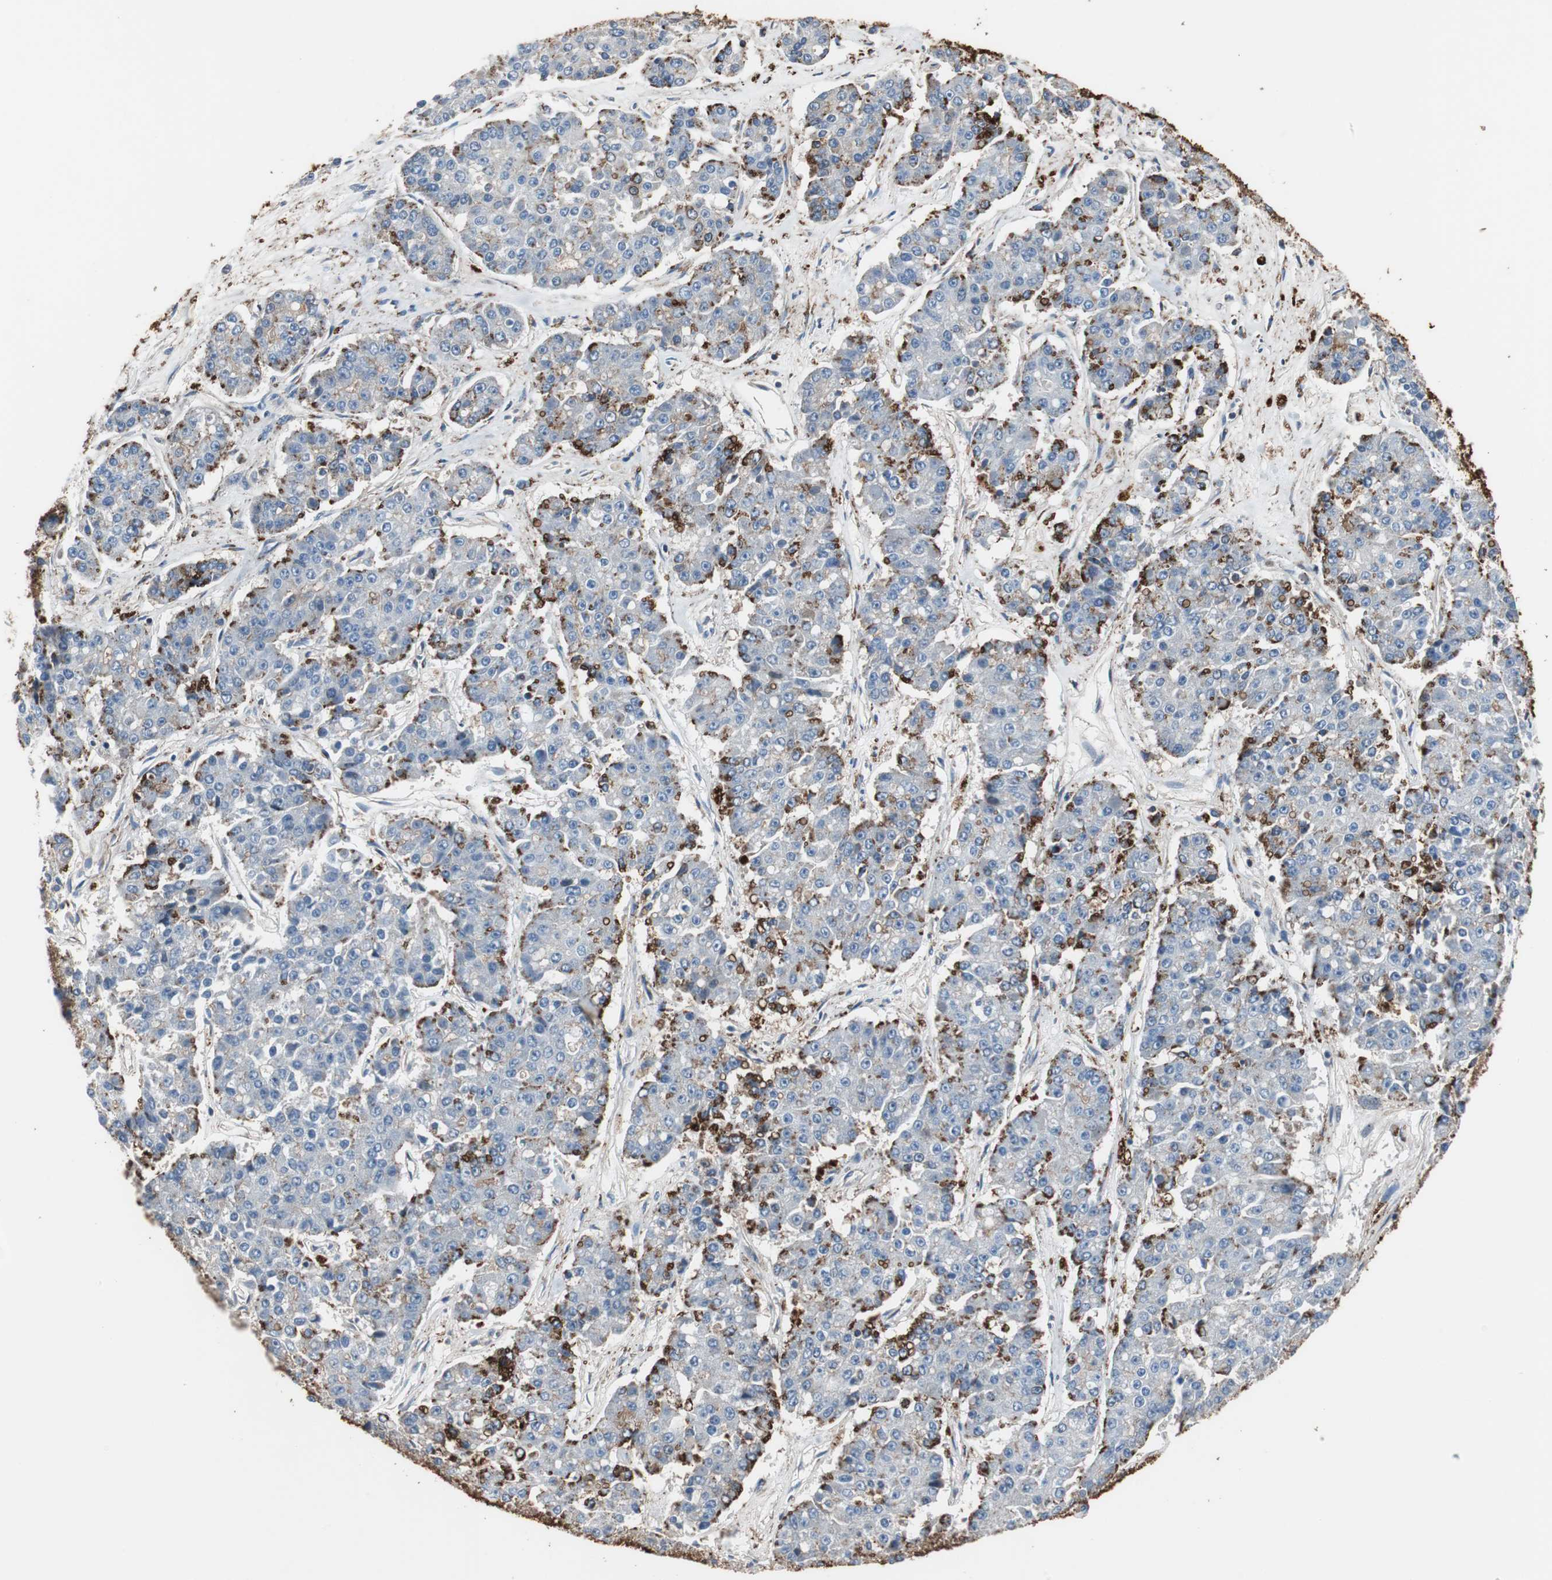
{"staining": {"intensity": "strong", "quantity": "<25%", "location": "cytoplasmic/membranous"}, "tissue": "pancreatic cancer", "cell_type": "Tumor cells", "image_type": "cancer", "snomed": [{"axis": "morphology", "description": "Adenocarcinoma, NOS"}, {"axis": "topography", "description": "Pancreas"}], "caption": "Immunohistochemical staining of human pancreatic cancer (adenocarcinoma) reveals strong cytoplasmic/membranous protein staining in about <25% of tumor cells.", "gene": "ANXA4", "patient": {"sex": "male", "age": 50}}